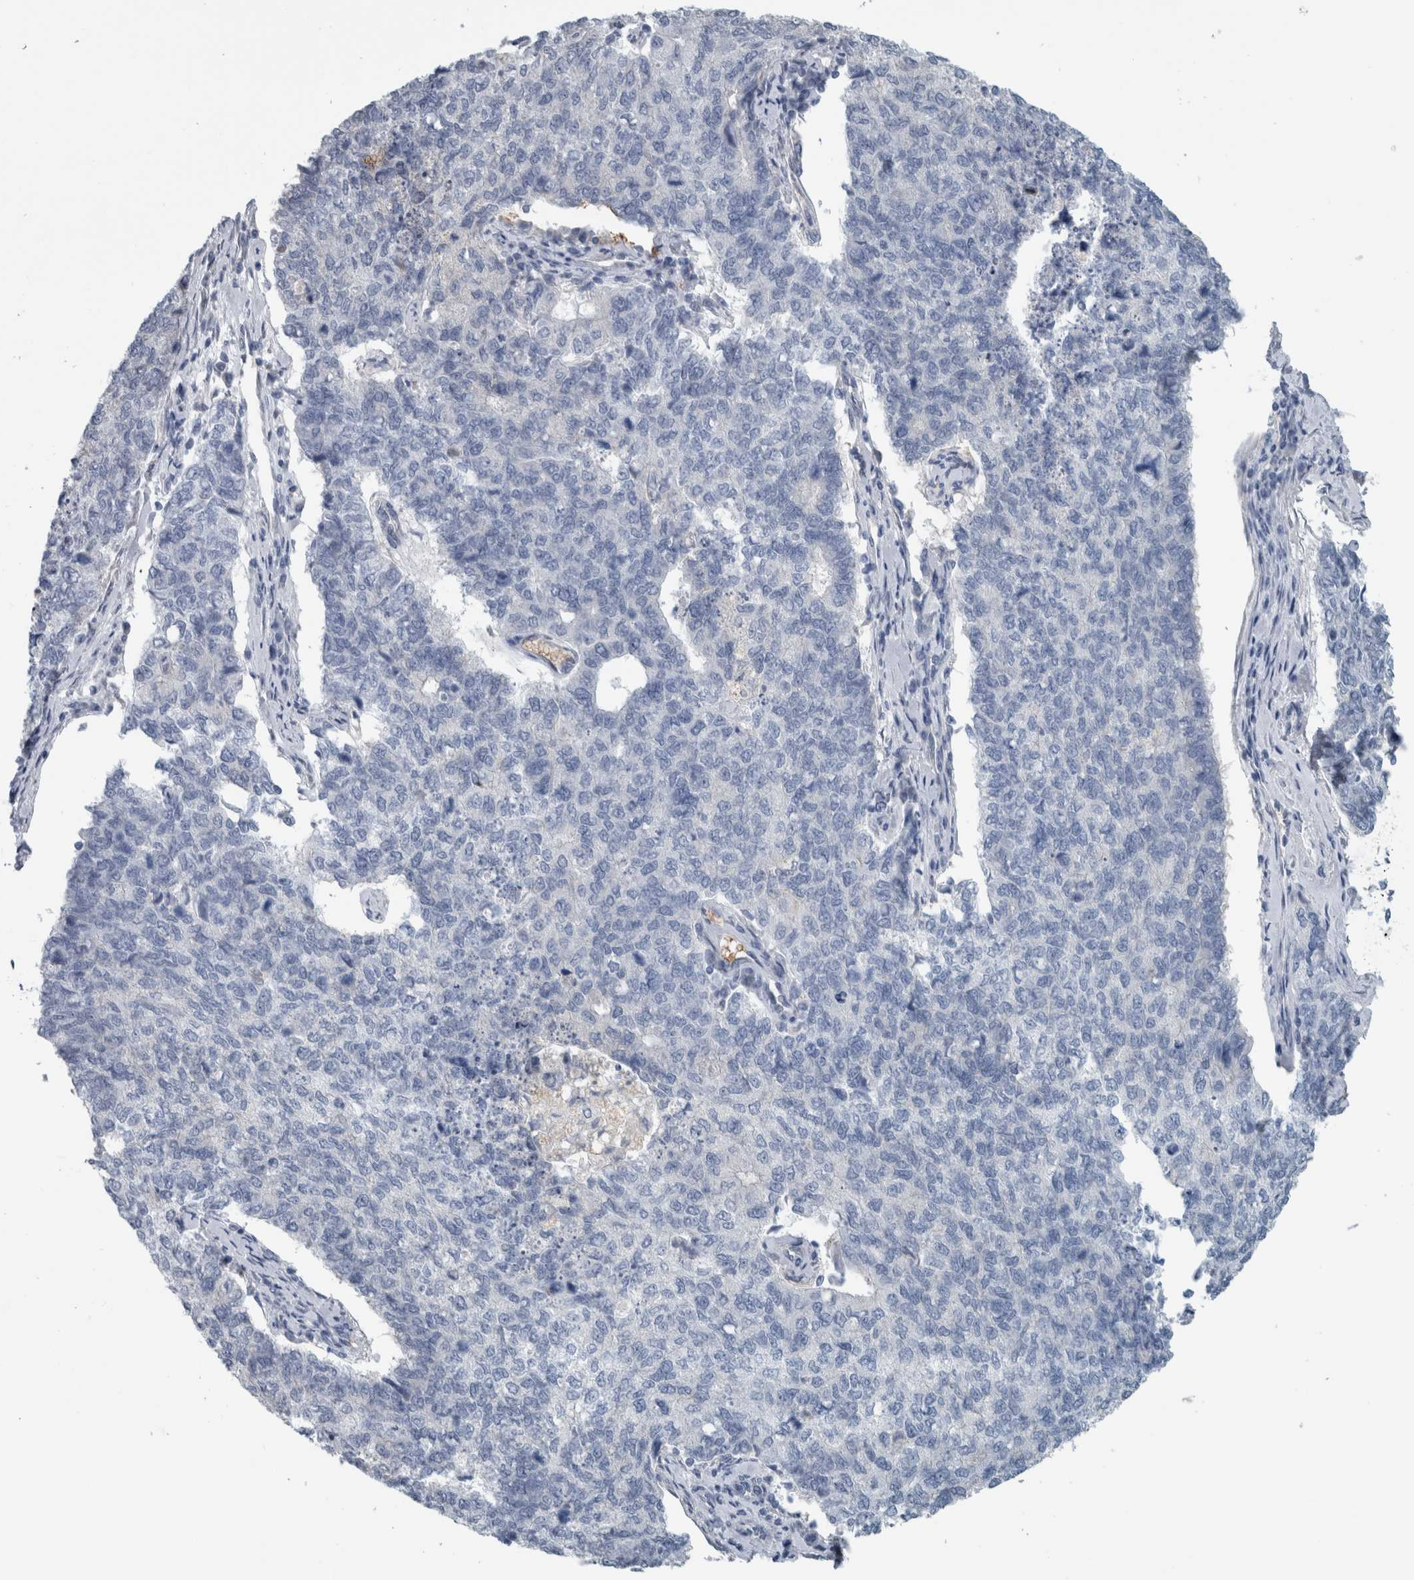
{"staining": {"intensity": "negative", "quantity": "none", "location": "none"}, "tissue": "cervical cancer", "cell_type": "Tumor cells", "image_type": "cancer", "snomed": [{"axis": "morphology", "description": "Squamous cell carcinoma, NOS"}, {"axis": "topography", "description": "Cervix"}], "caption": "IHC image of neoplastic tissue: squamous cell carcinoma (cervical) stained with DAB reveals no significant protein expression in tumor cells.", "gene": "SH3GL2", "patient": {"sex": "female", "age": 63}}